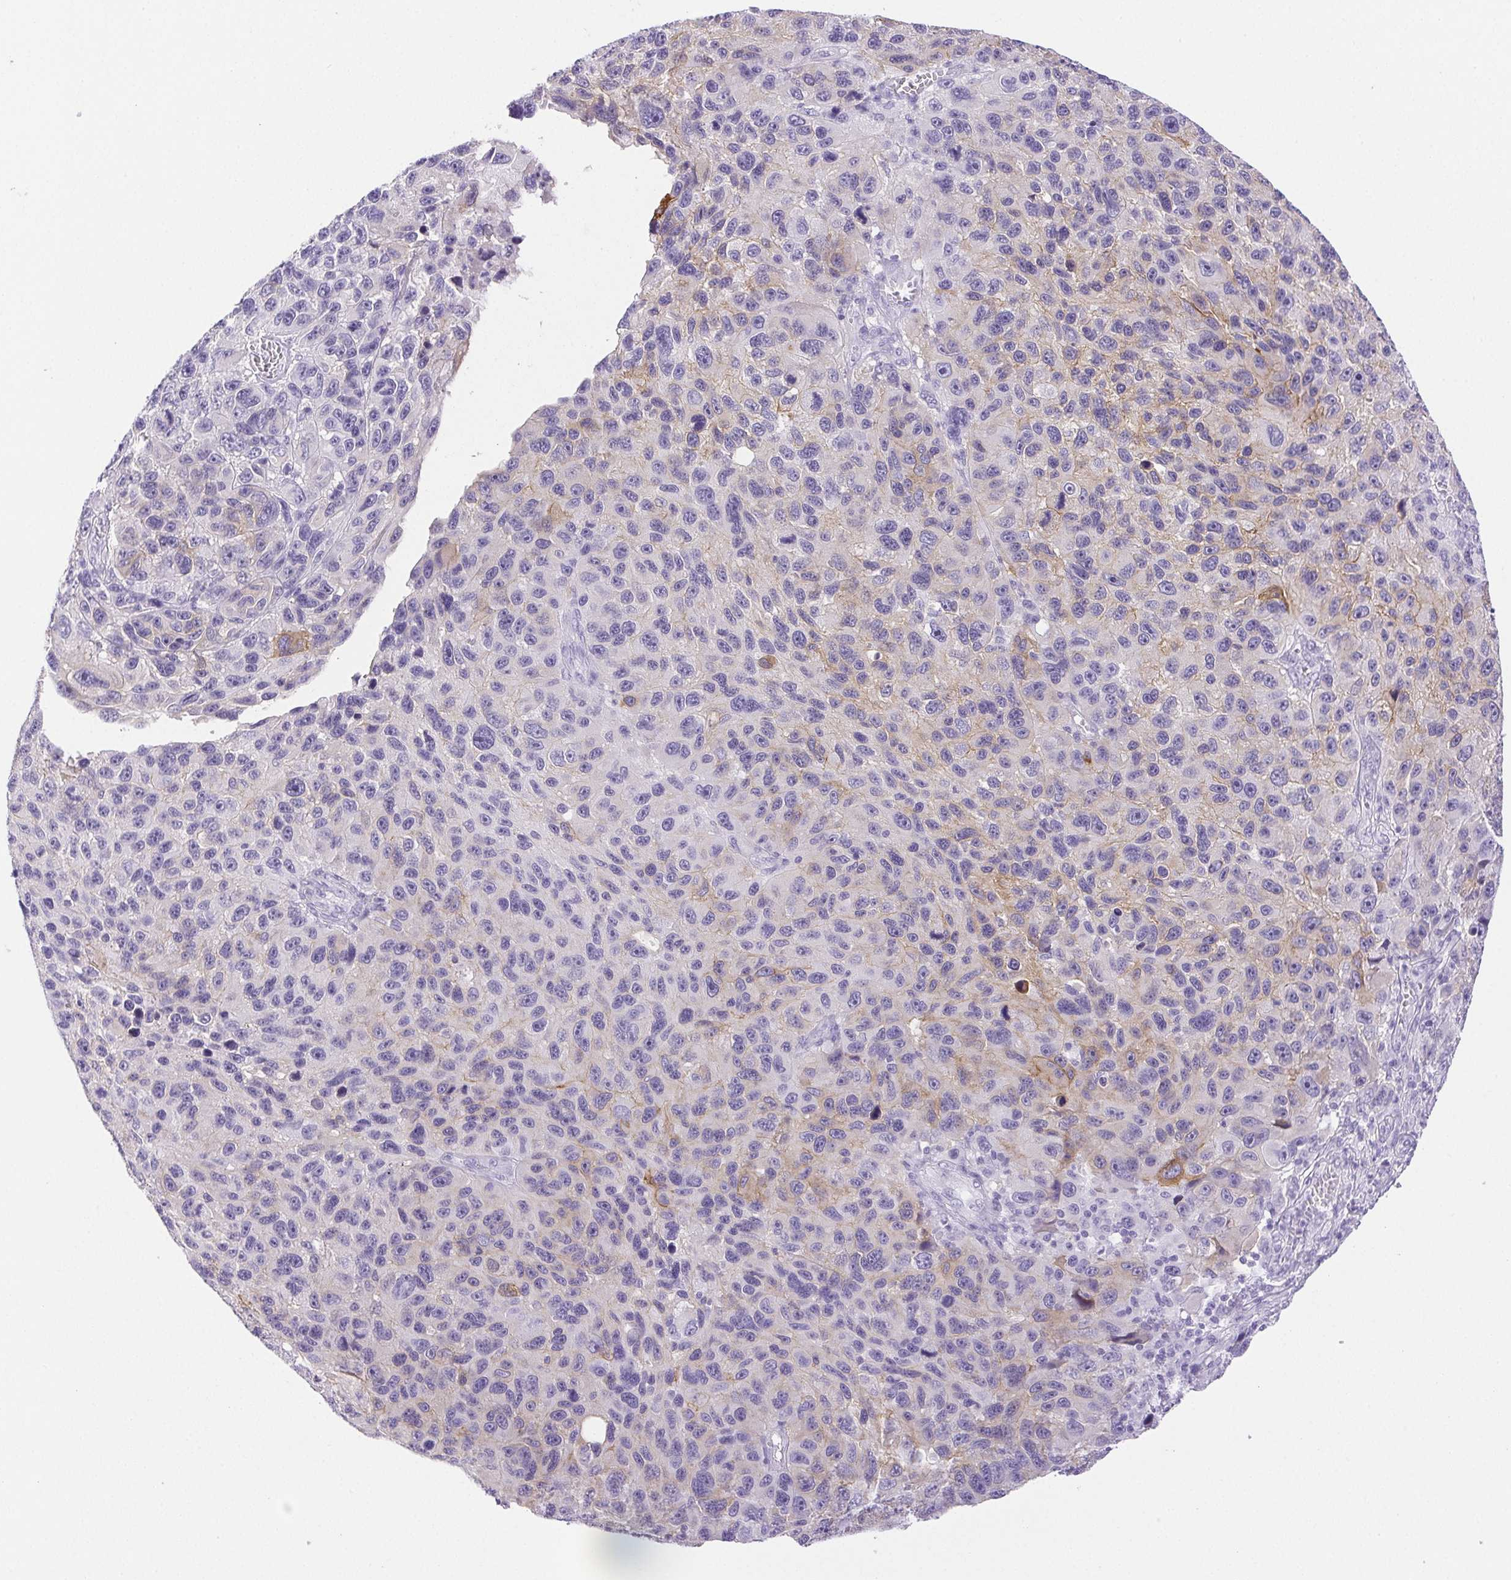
{"staining": {"intensity": "negative", "quantity": "none", "location": "none"}, "tissue": "melanoma", "cell_type": "Tumor cells", "image_type": "cancer", "snomed": [{"axis": "morphology", "description": "Malignant melanoma, NOS"}, {"axis": "topography", "description": "Skin"}], "caption": "Immunohistochemistry photomicrograph of neoplastic tissue: human malignant melanoma stained with DAB exhibits no significant protein positivity in tumor cells. (DAB (3,3'-diaminobenzidine) immunohistochemistry, high magnification).", "gene": "HLA-G", "patient": {"sex": "male", "age": 53}}